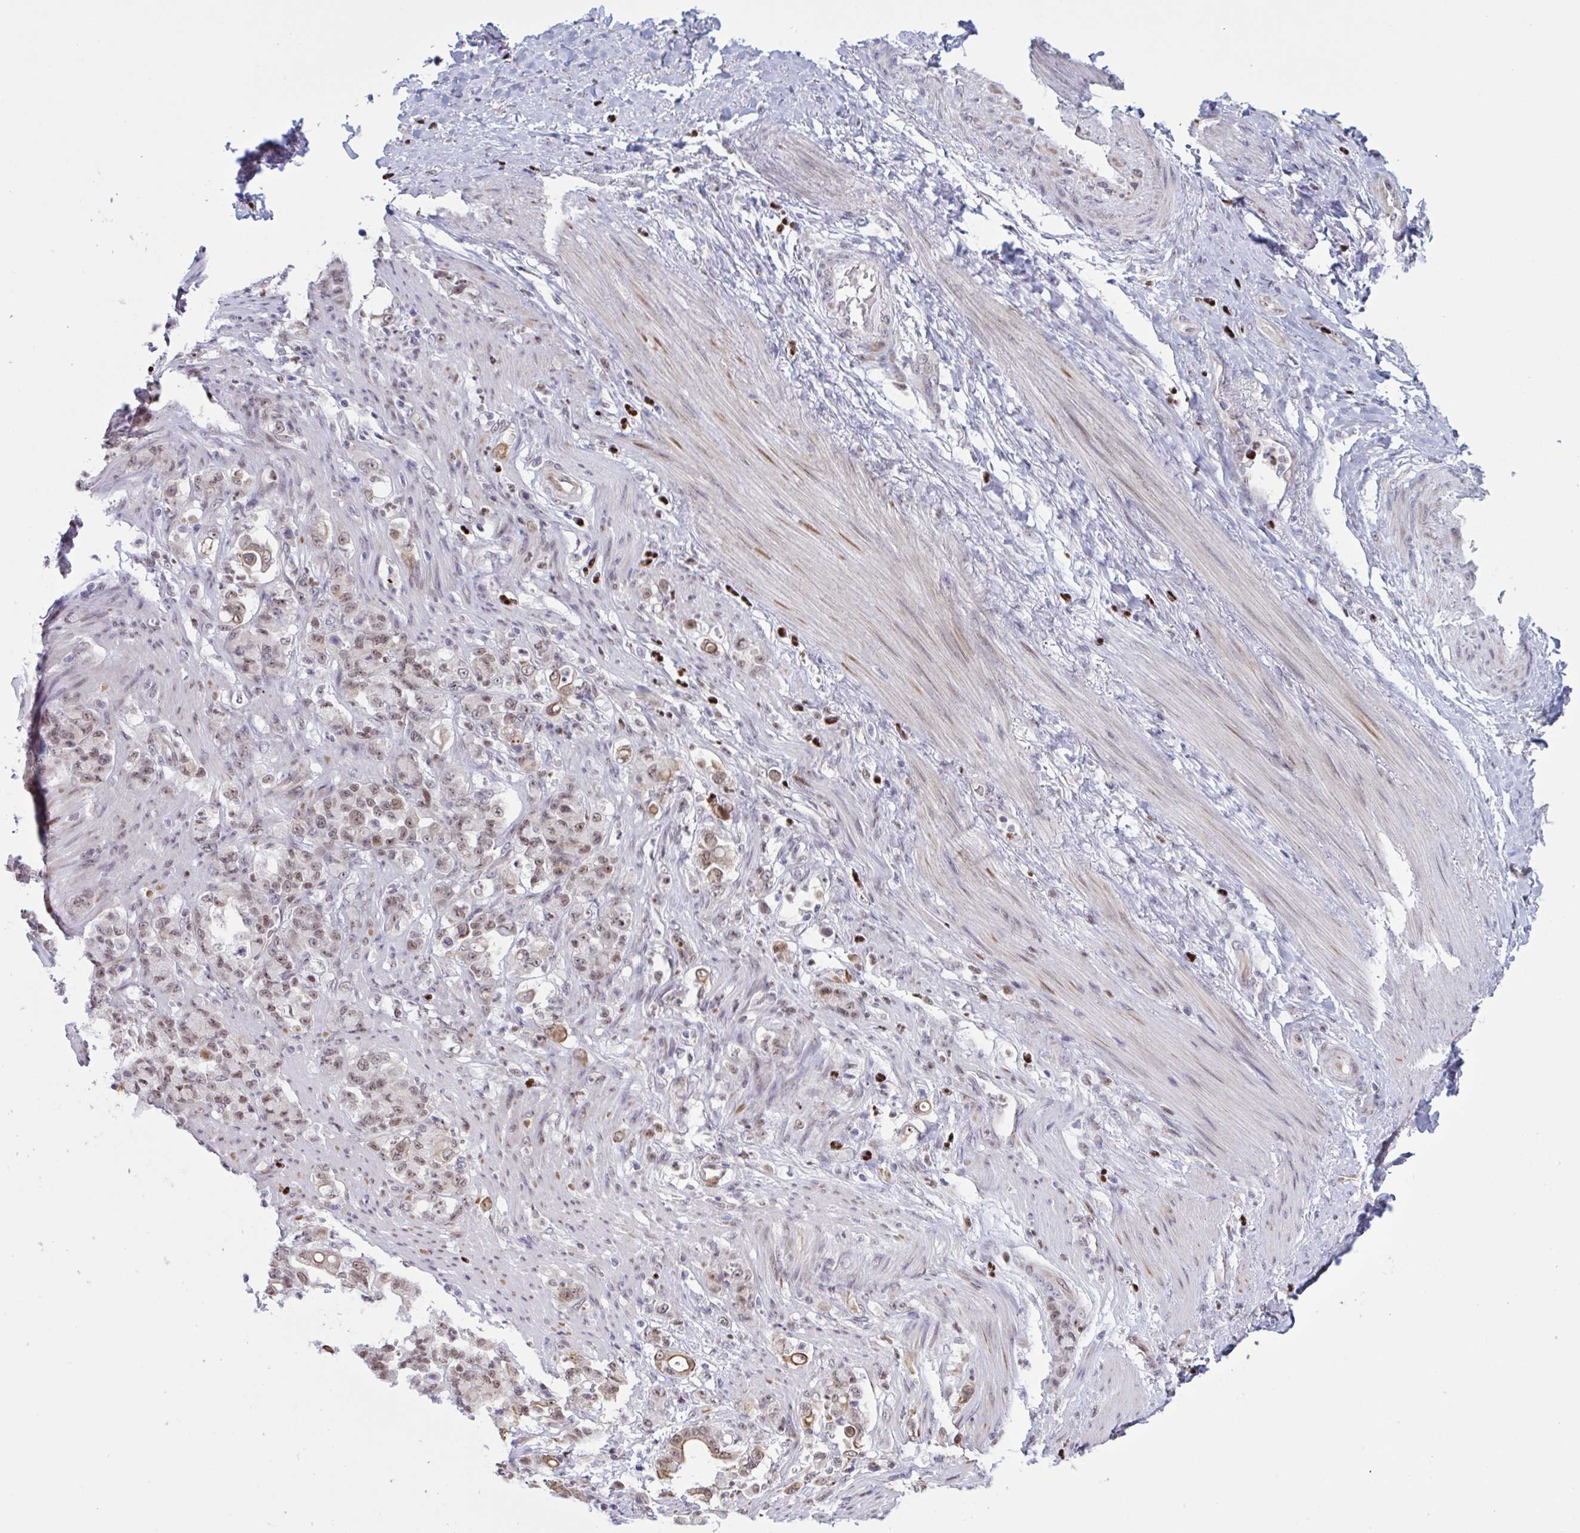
{"staining": {"intensity": "weak", "quantity": ">75%", "location": "nuclear"}, "tissue": "stomach cancer", "cell_type": "Tumor cells", "image_type": "cancer", "snomed": [{"axis": "morphology", "description": "Normal tissue, NOS"}, {"axis": "morphology", "description": "Adenocarcinoma, NOS"}, {"axis": "topography", "description": "Stomach"}], "caption": "Adenocarcinoma (stomach) stained for a protein shows weak nuclear positivity in tumor cells.", "gene": "PRMT6", "patient": {"sex": "female", "age": 79}}